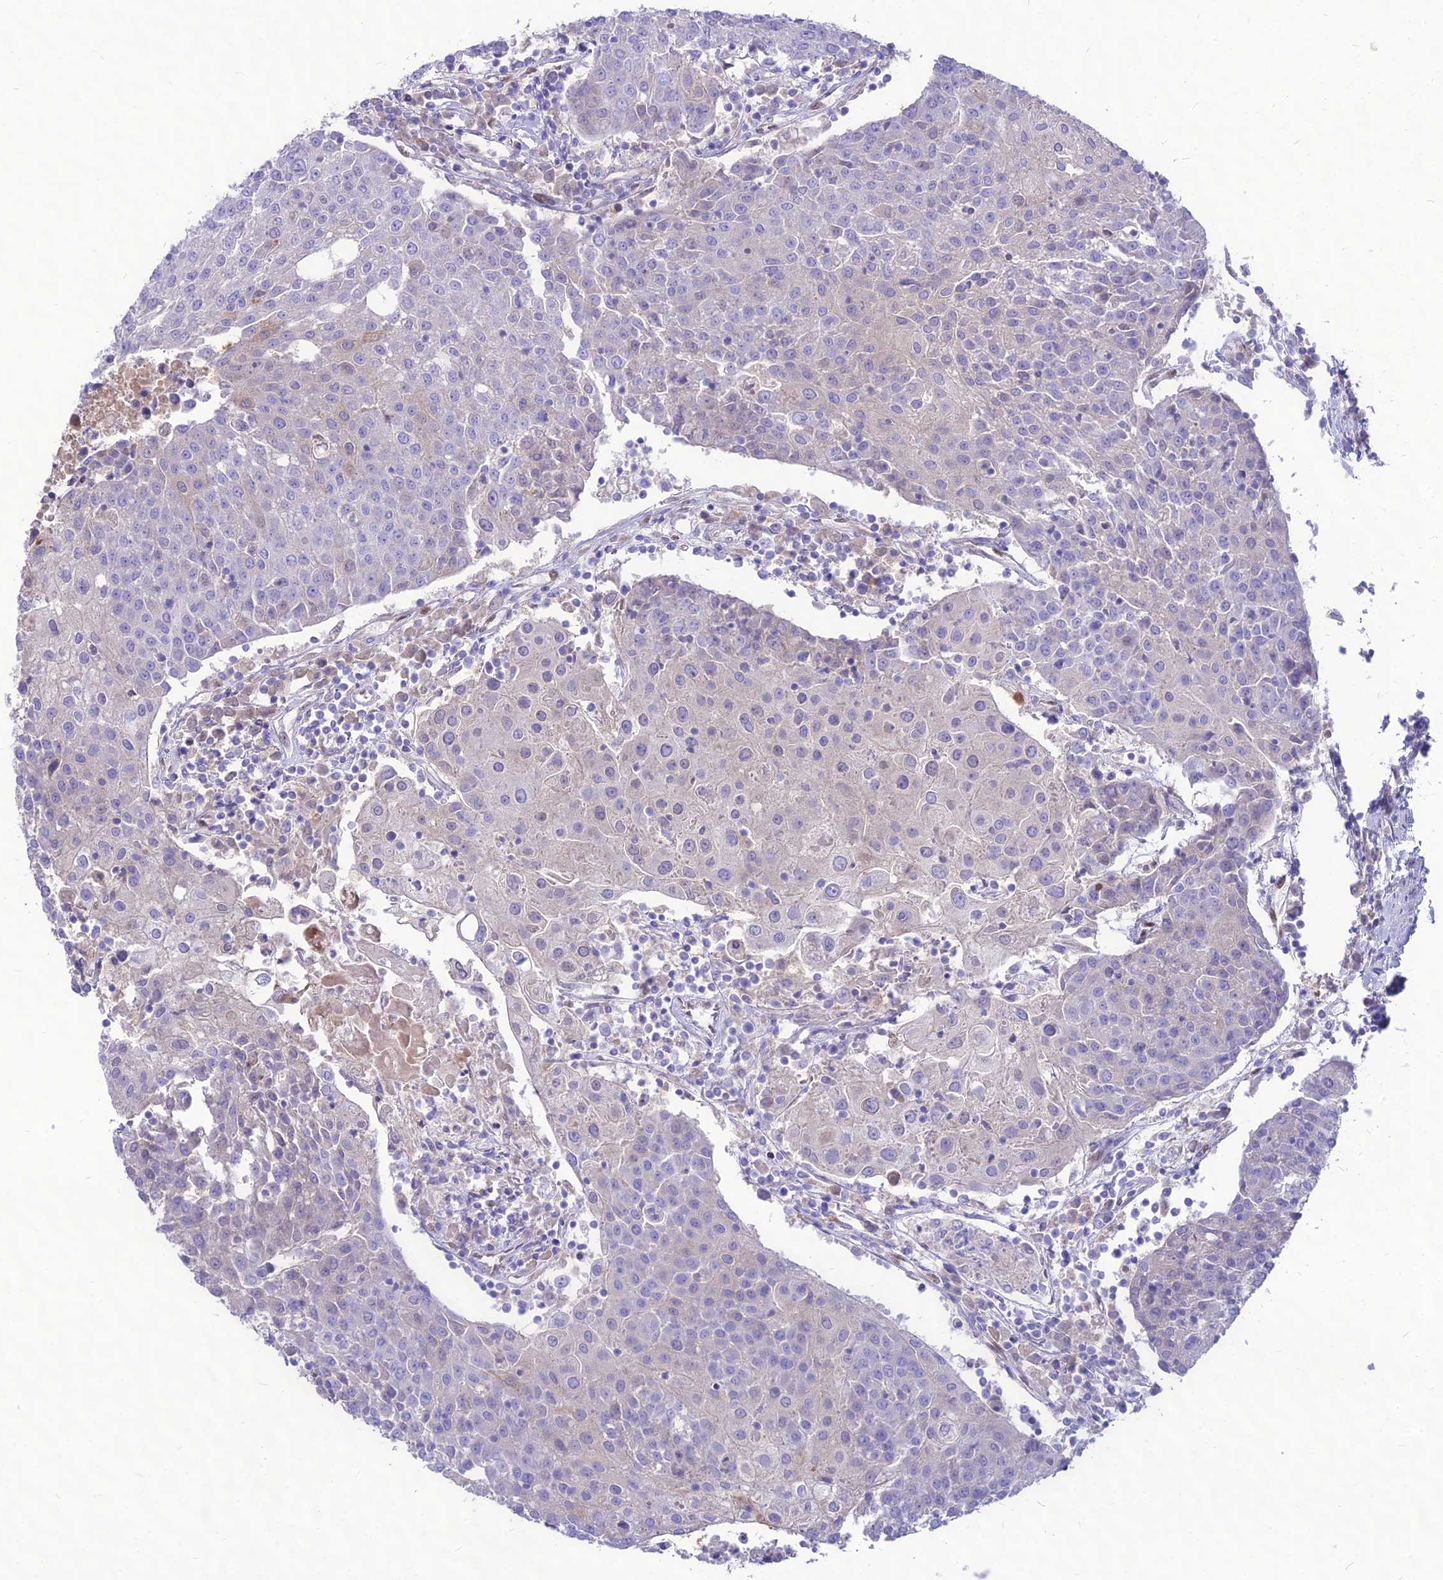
{"staining": {"intensity": "negative", "quantity": "none", "location": "none"}, "tissue": "urothelial cancer", "cell_type": "Tumor cells", "image_type": "cancer", "snomed": [{"axis": "morphology", "description": "Urothelial carcinoma, High grade"}, {"axis": "topography", "description": "Urinary bladder"}], "caption": "This is an immunohistochemistry histopathology image of human high-grade urothelial carcinoma. There is no positivity in tumor cells.", "gene": "NOVA2", "patient": {"sex": "female", "age": 85}}